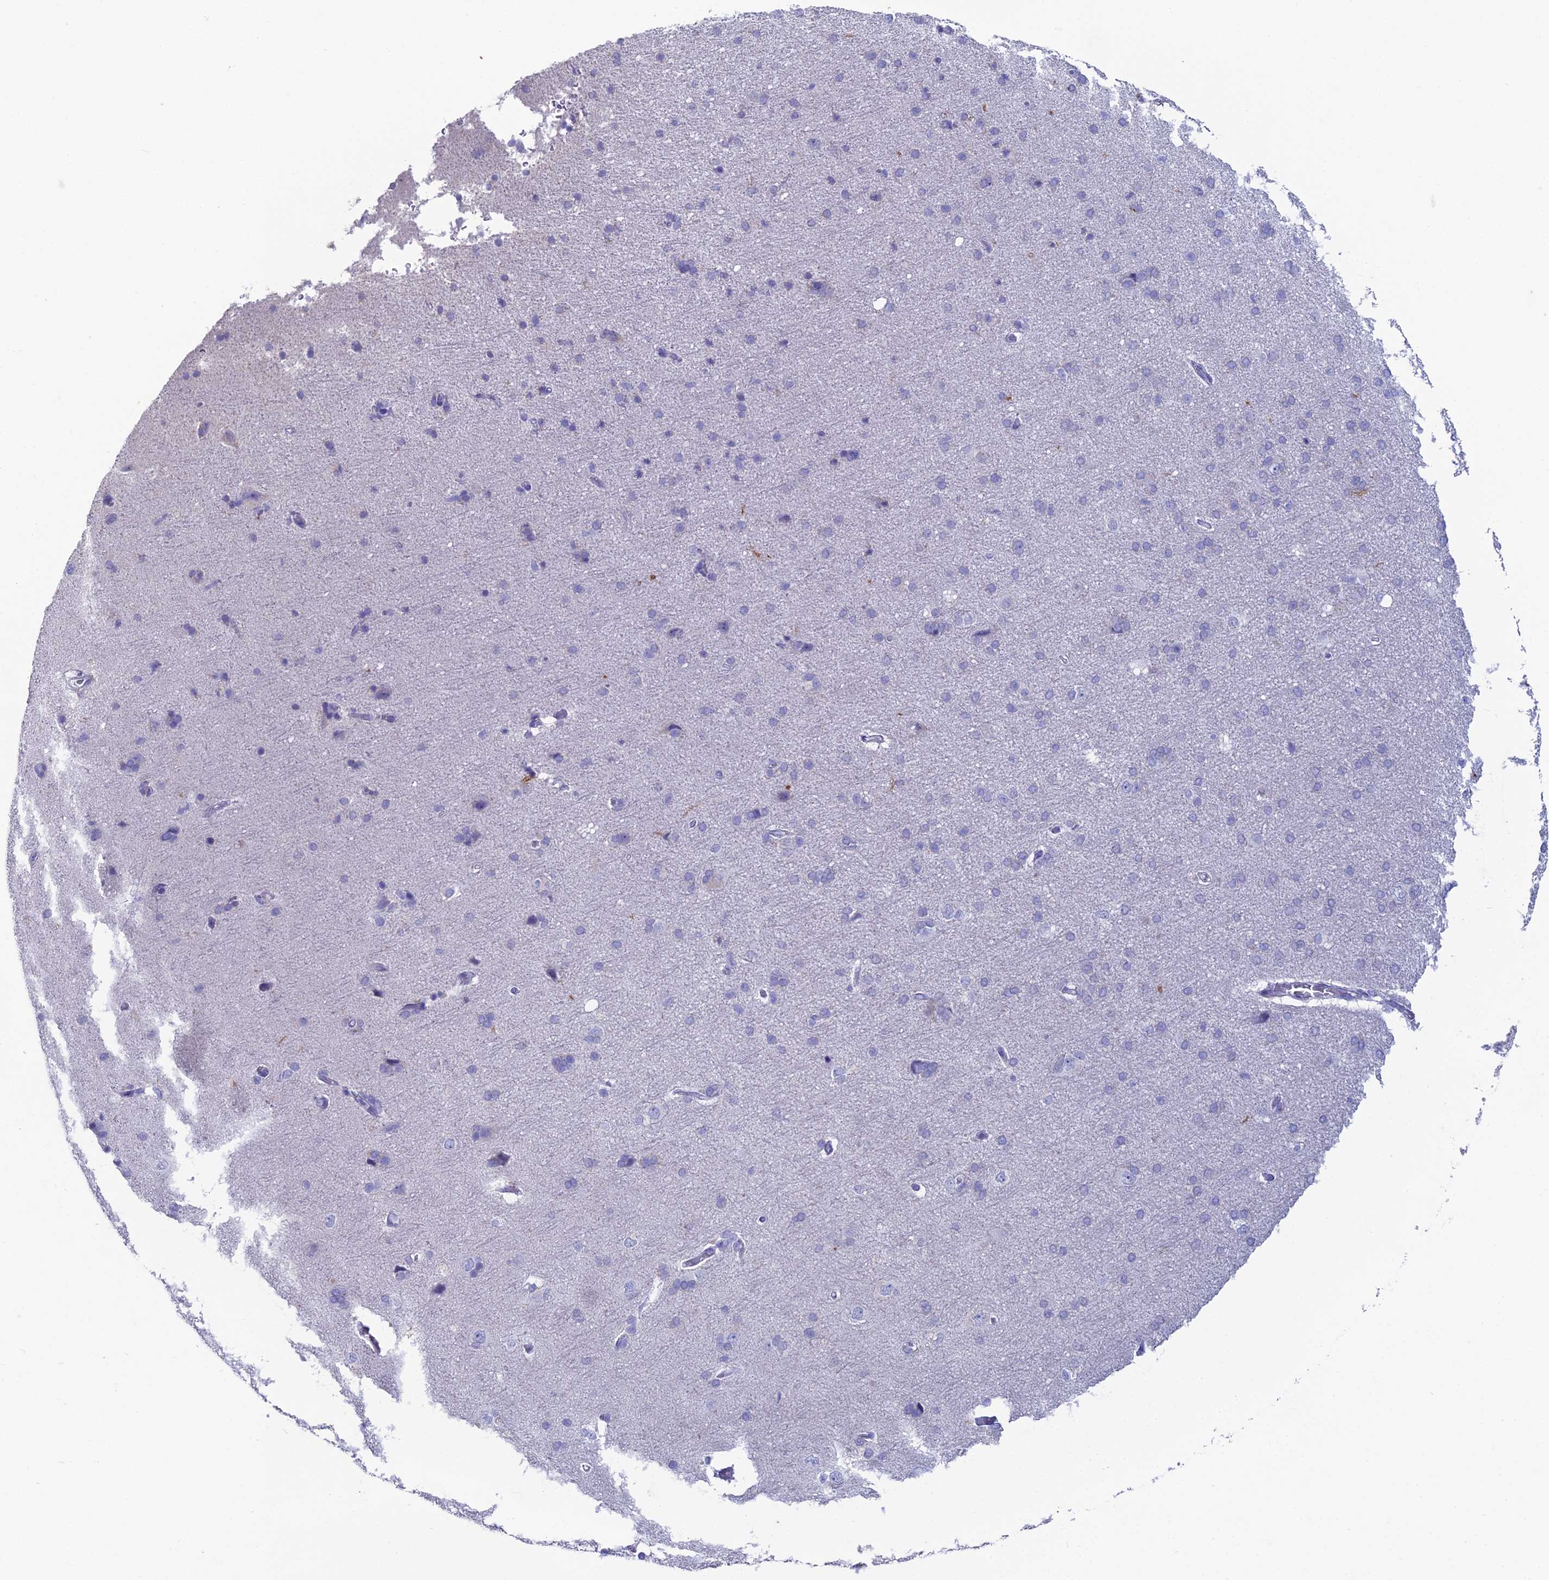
{"staining": {"intensity": "negative", "quantity": "none", "location": "none"}, "tissue": "cerebral cortex", "cell_type": "Endothelial cells", "image_type": "normal", "snomed": [{"axis": "morphology", "description": "Normal tissue, NOS"}, {"axis": "topography", "description": "Cerebral cortex"}], "caption": "Immunohistochemical staining of normal human cerebral cortex shows no significant staining in endothelial cells.", "gene": "ACE", "patient": {"sex": "male", "age": 62}}